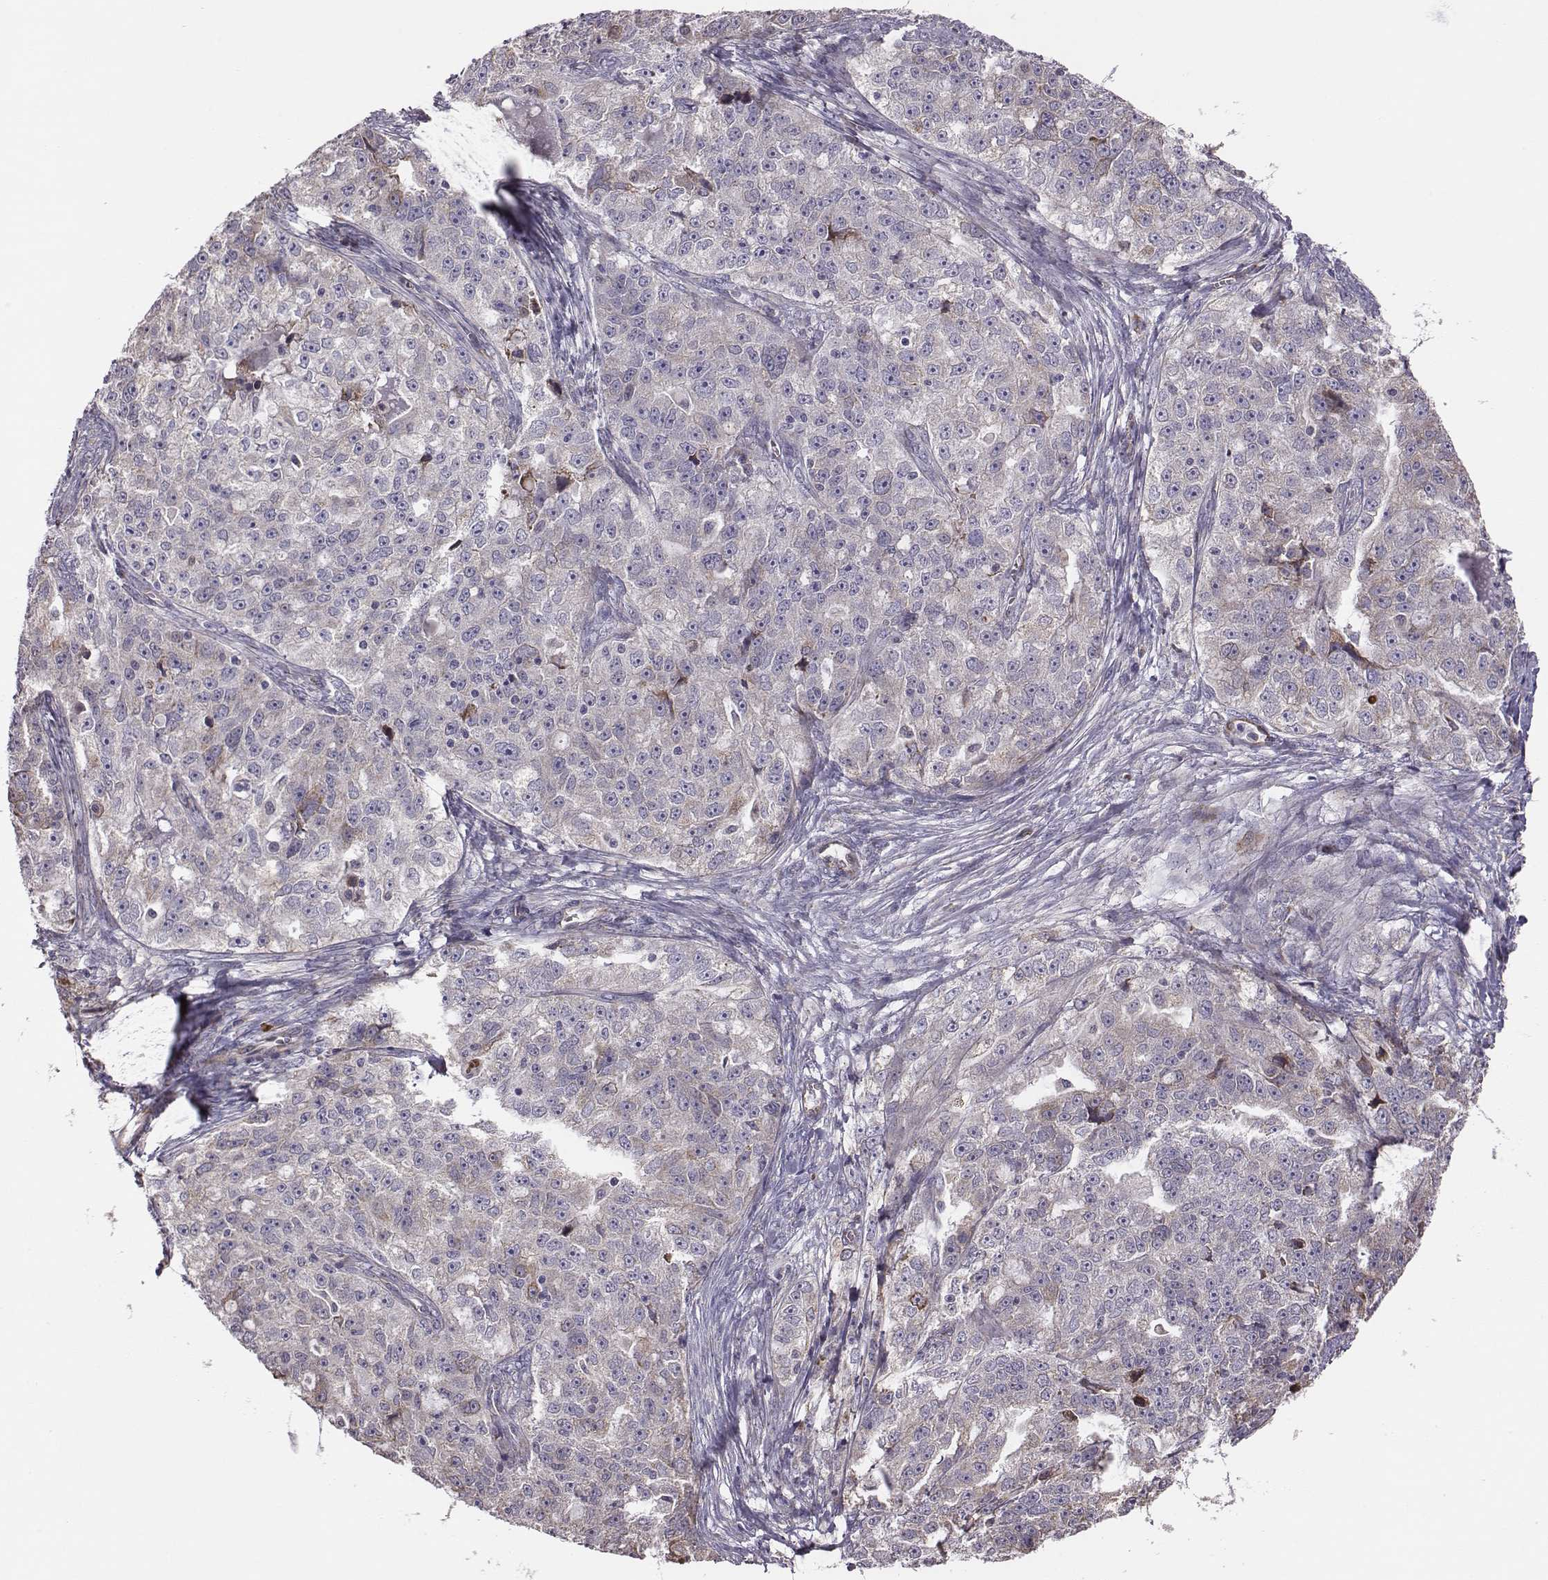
{"staining": {"intensity": "weak", "quantity": "<25%", "location": "cytoplasmic/membranous"}, "tissue": "ovarian cancer", "cell_type": "Tumor cells", "image_type": "cancer", "snomed": [{"axis": "morphology", "description": "Cystadenocarcinoma, serous, NOS"}, {"axis": "topography", "description": "Ovary"}], "caption": "The image demonstrates no staining of tumor cells in ovarian serous cystadenocarcinoma.", "gene": "SELENOI", "patient": {"sex": "female", "age": 51}}